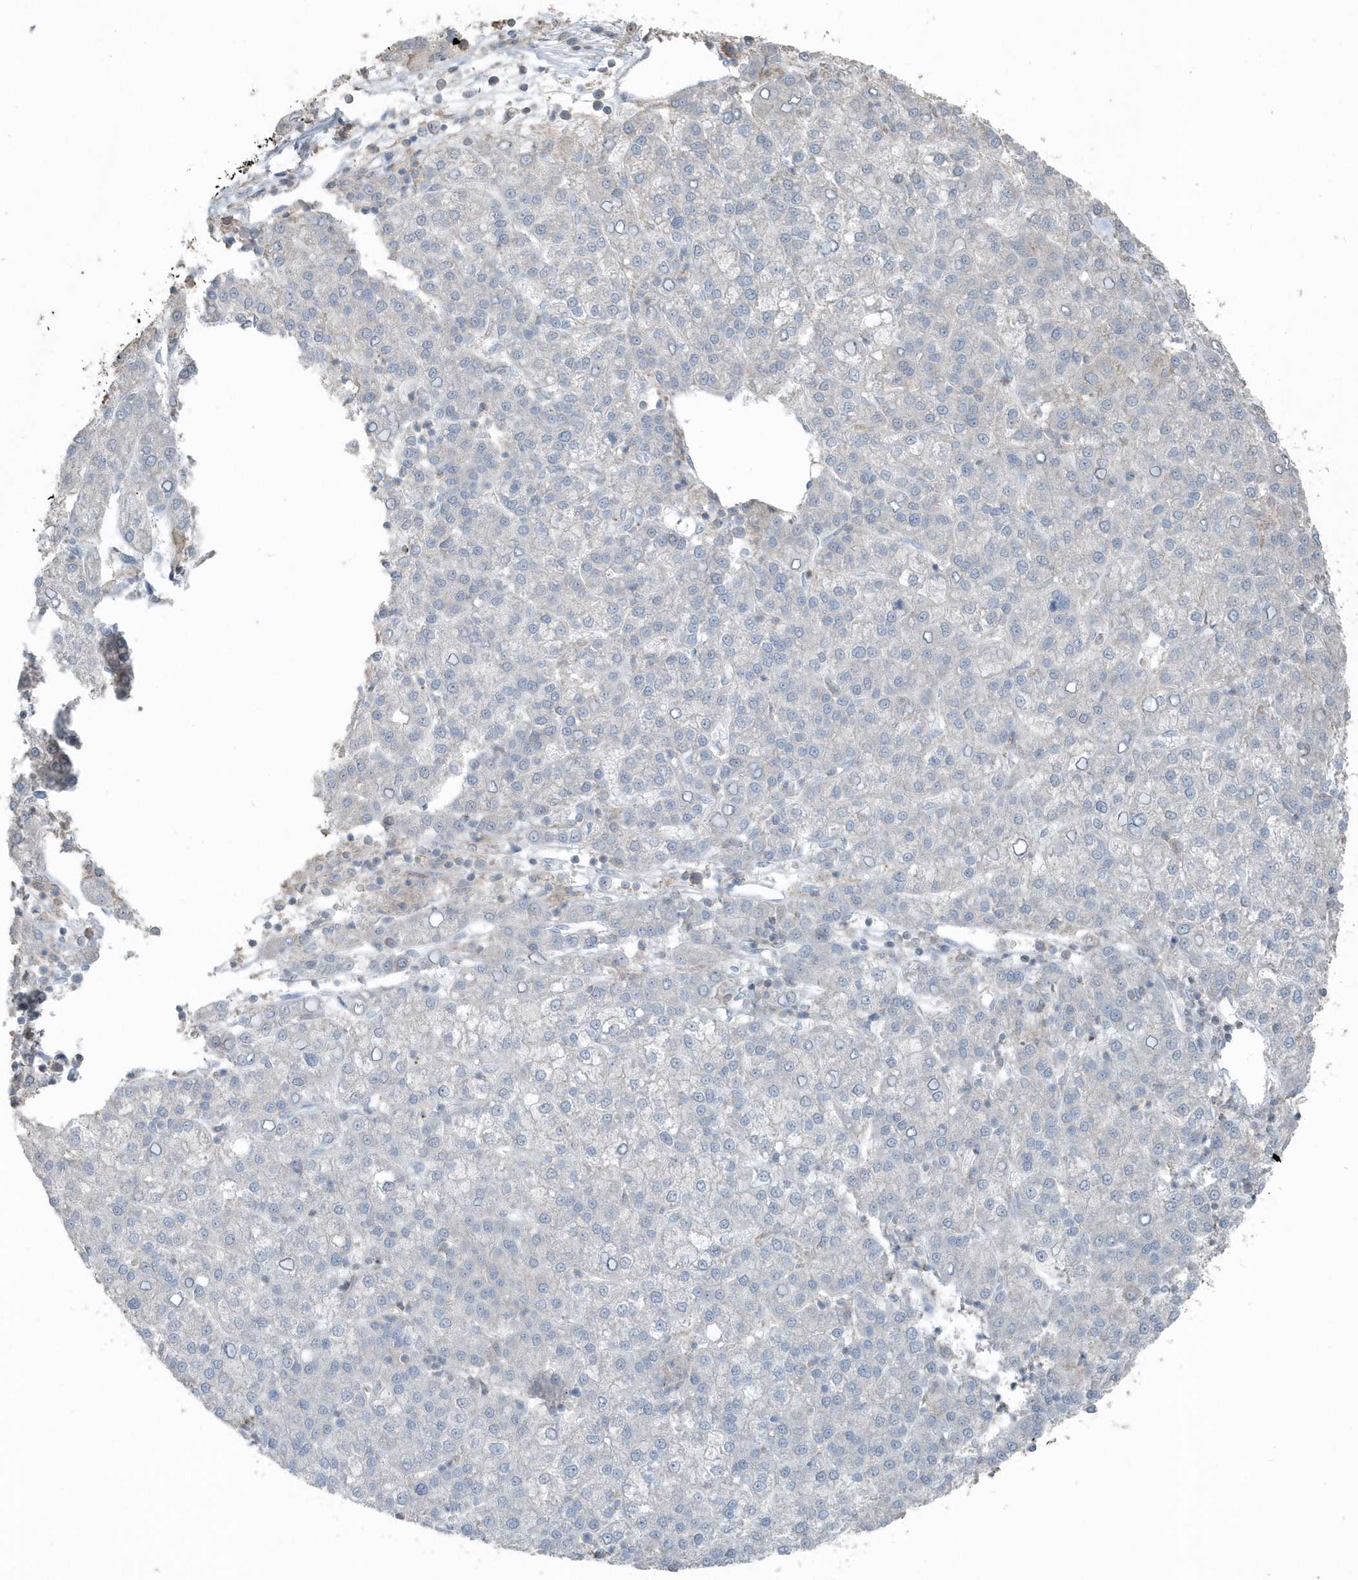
{"staining": {"intensity": "negative", "quantity": "none", "location": "none"}, "tissue": "liver cancer", "cell_type": "Tumor cells", "image_type": "cancer", "snomed": [{"axis": "morphology", "description": "Carcinoma, Hepatocellular, NOS"}, {"axis": "topography", "description": "Liver"}], "caption": "This is a micrograph of immunohistochemistry (IHC) staining of liver cancer, which shows no staining in tumor cells. The staining was performed using DAB to visualize the protein expression in brown, while the nuclei were stained in blue with hematoxylin (Magnification: 20x).", "gene": "ACTC1", "patient": {"sex": "female", "age": 58}}